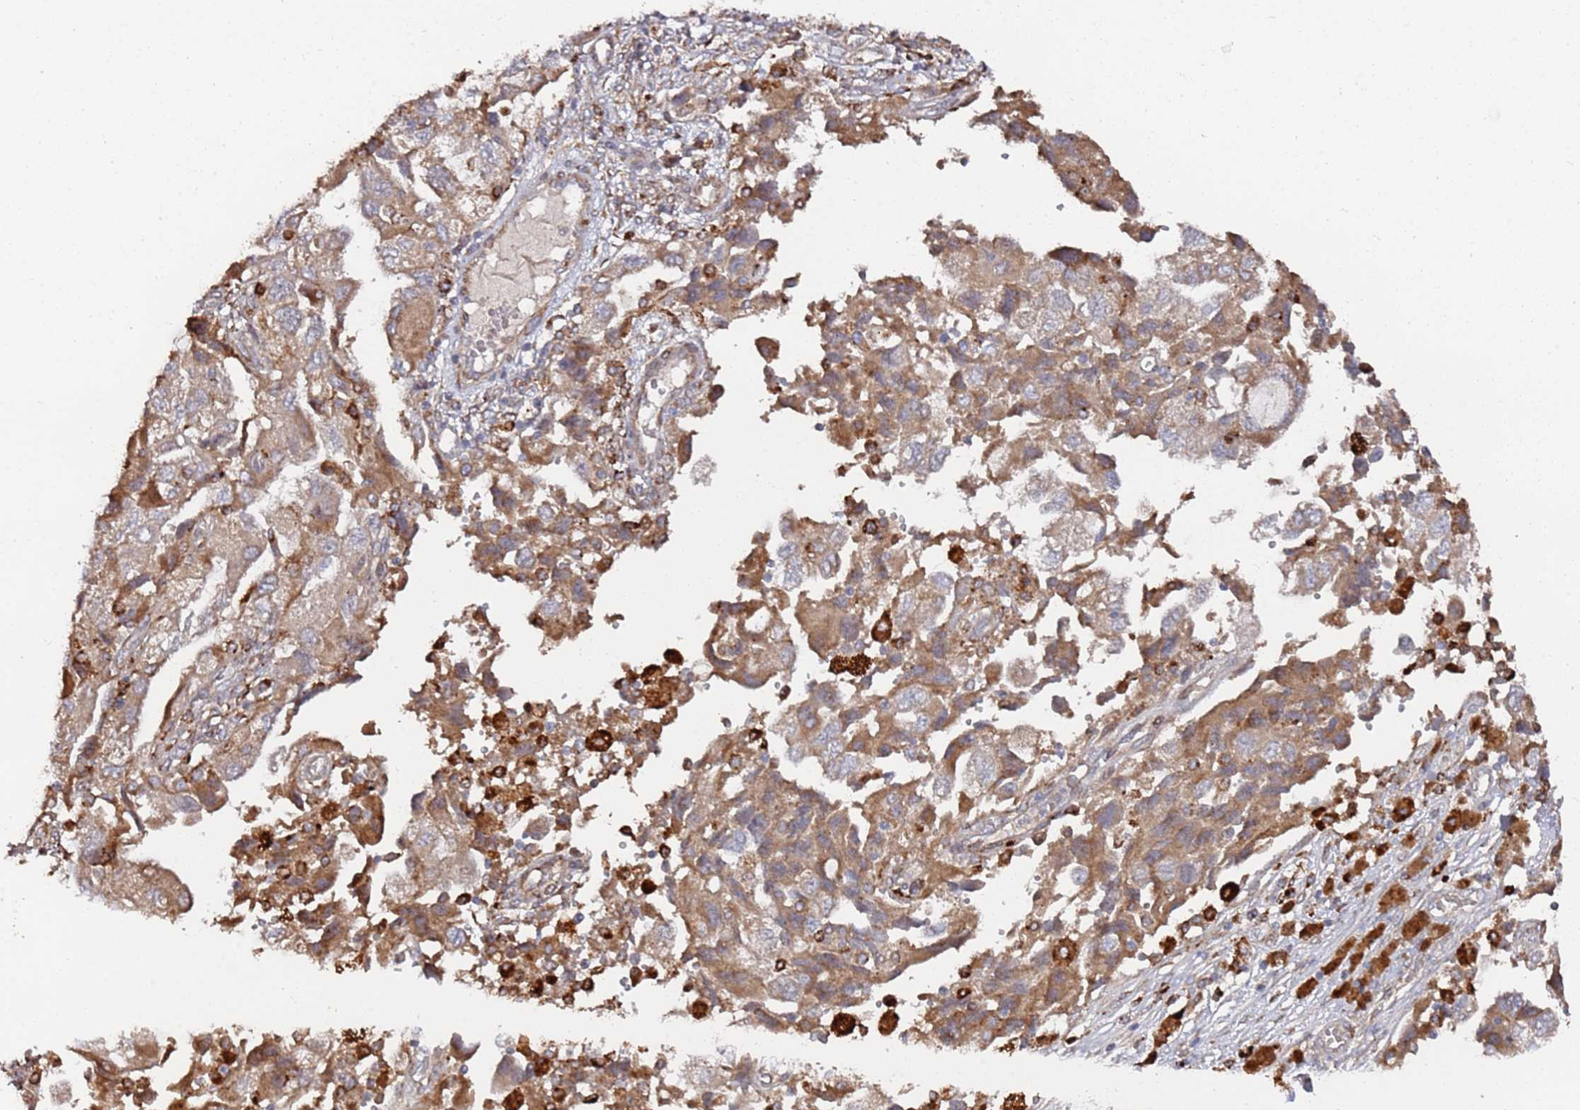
{"staining": {"intensity": "moderate", "quantity": ">75%", "location": "cytoplasmic/membranous"}, "tissue": "ovarian cancer", "cell_type": "Tumor cells", "image_type": "cancer", "snomed": [{"axis": "morphology", "description": "Carcinoma, NOS"}, {"axis": "morphology", "description": "Cystadenocarcinoma, serous, NOS"}, {"axis": "topography", "description": "Ovary"}], "caption": "The image shows staining of ovarian serous cystadenocarcinoma, revealing moderate cytoplasmic/membranous protein staining (brown color) within tumor cells. (Brightfield microscopy of DAB IHC at high magnification).", "gene": "LACC1", "patient": {"sex": "female", "age": 69}}